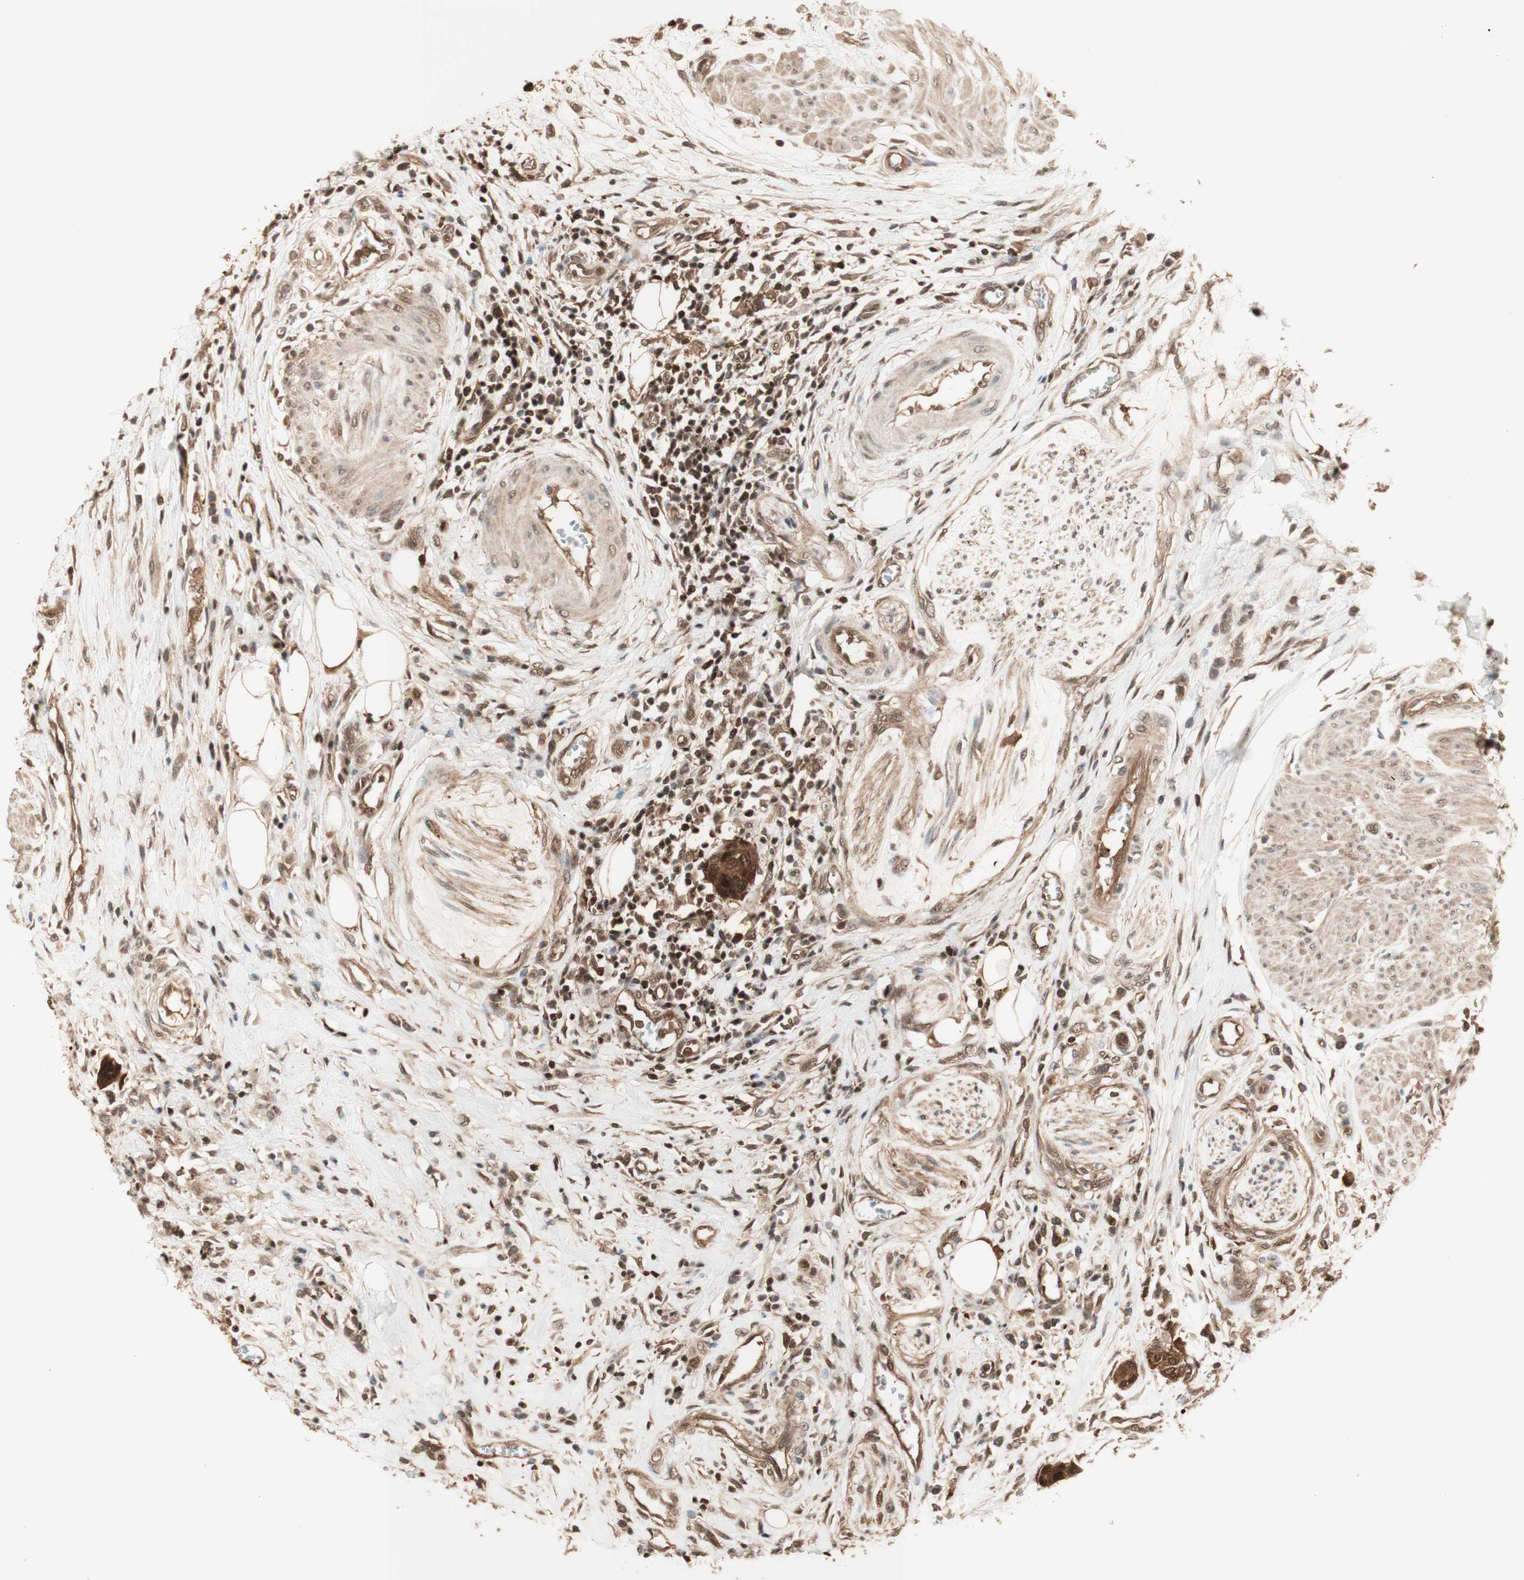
{"staining": {"intensity": "moderate", "quantity": ">75%", "location": "cytoplasmic/membranous,nuclear"}, "tissue": "urothelial cancer", "cell_type": "Tumor cells", "image_type": "cancer", "snomed": [{"axis": "morphology", "description": "Urothelial carcinoma, High grade"}, {"axis": "topography", "description": "Urinary bladder"}], "caption": "Immunohistochemistry image of urothelial cancer stained for a protein (brown), which reveals medium levels of moderate cytoplasmic/membranous and nuclear expression in about >75% of tumor cells.", "gene": "YWHAB", "patient": {"sex": "male", "age": 35}}